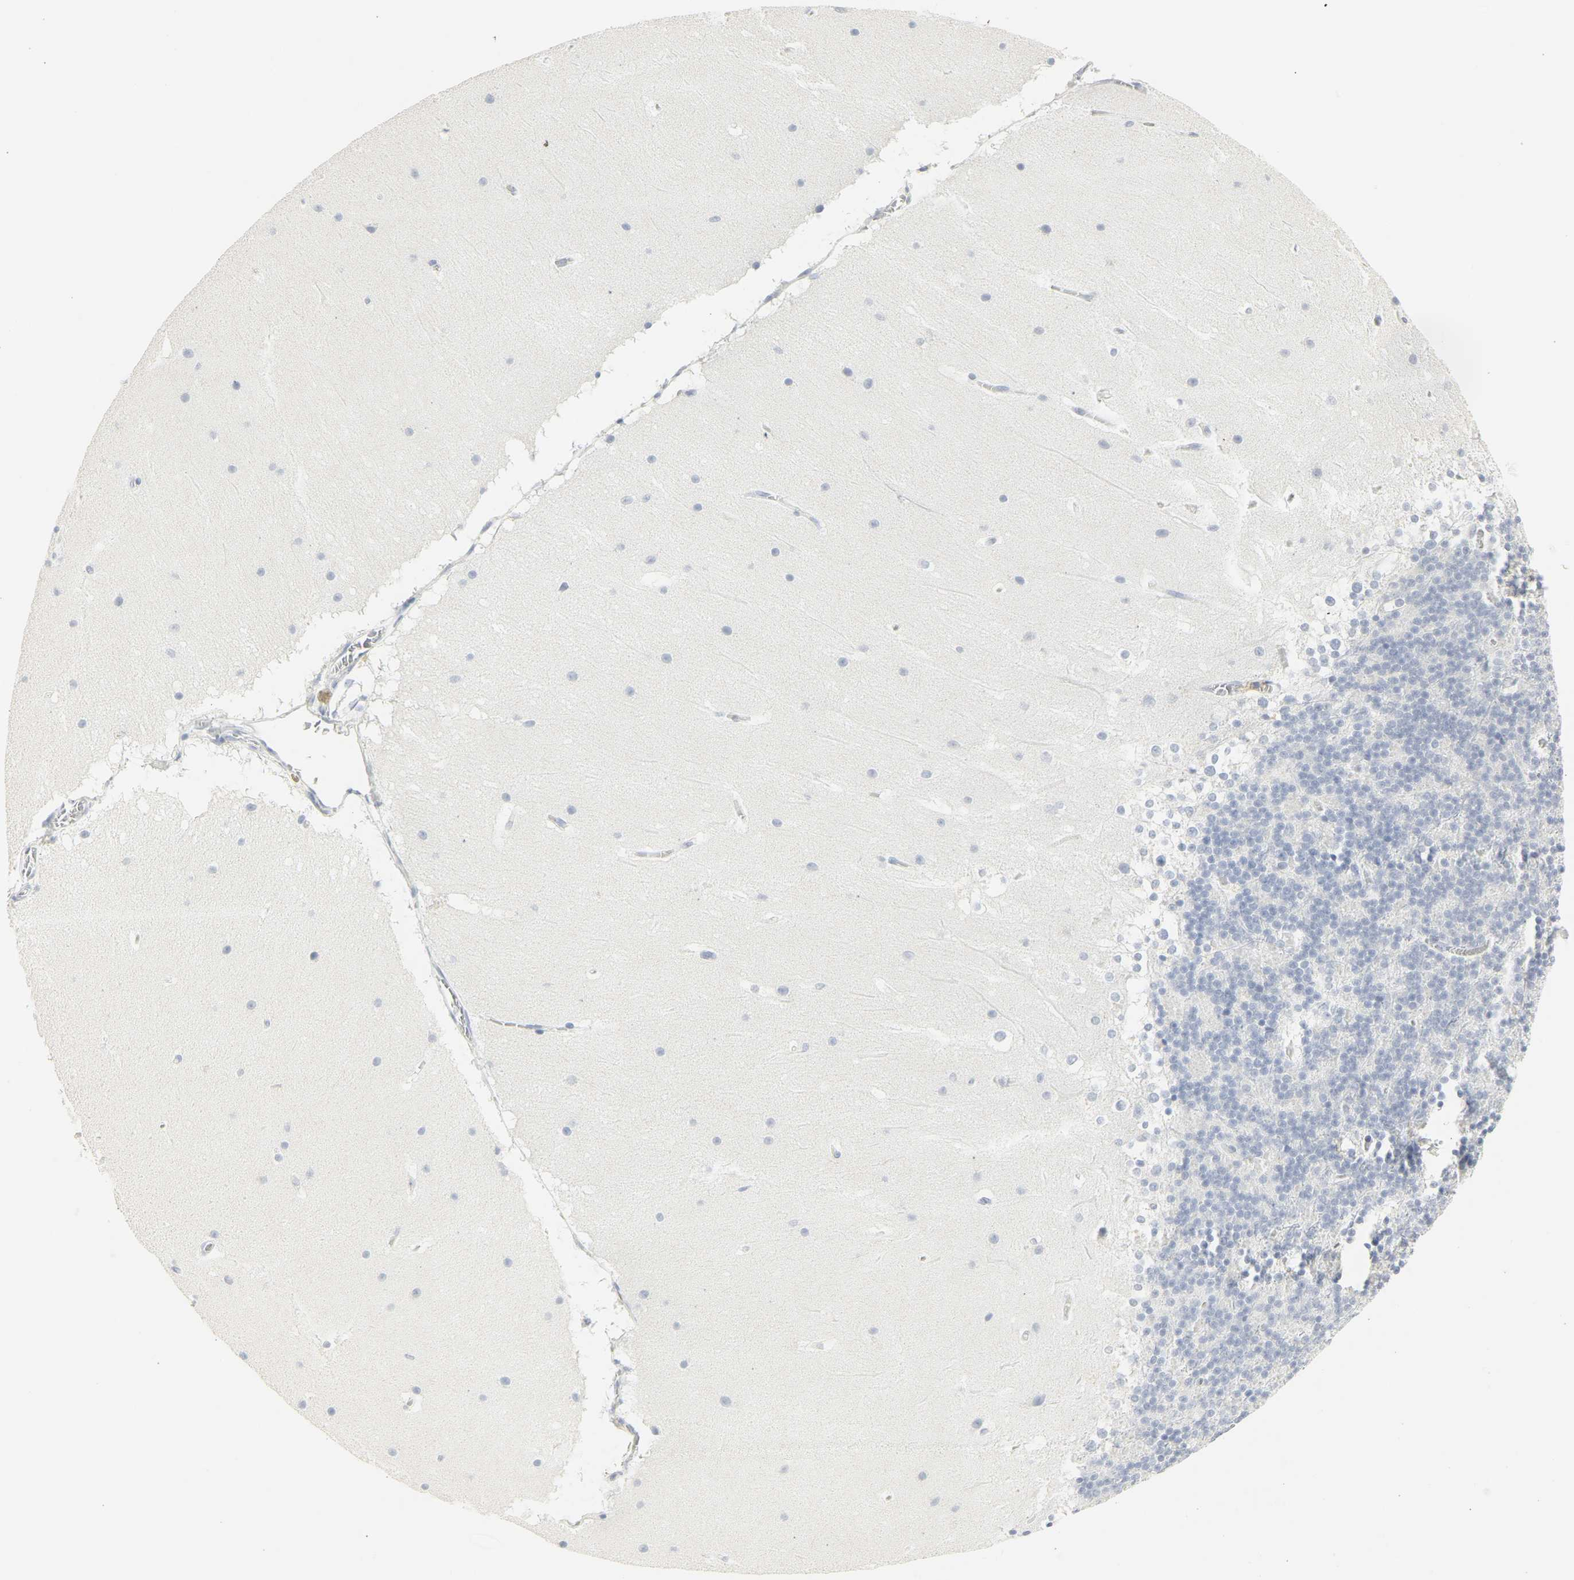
{"staining": {"intensity": "negative", "quantity": "none", "location": "none"}, "tissue": "cerebellum", "cell_type": "Cells in granular layer", "image_type": "normal", "snomed": [{"axis": "morphology", "description": "Normal tissue, NOS"}, {"axis": "topography", "description": "Cerebellum"}], "caption": "This is an IHC image of unremarkable cerebellum. There is no staining in cells in granular layer.", "gene": "CEACAM5", "patient": {"sex": "female", "age": 19}}